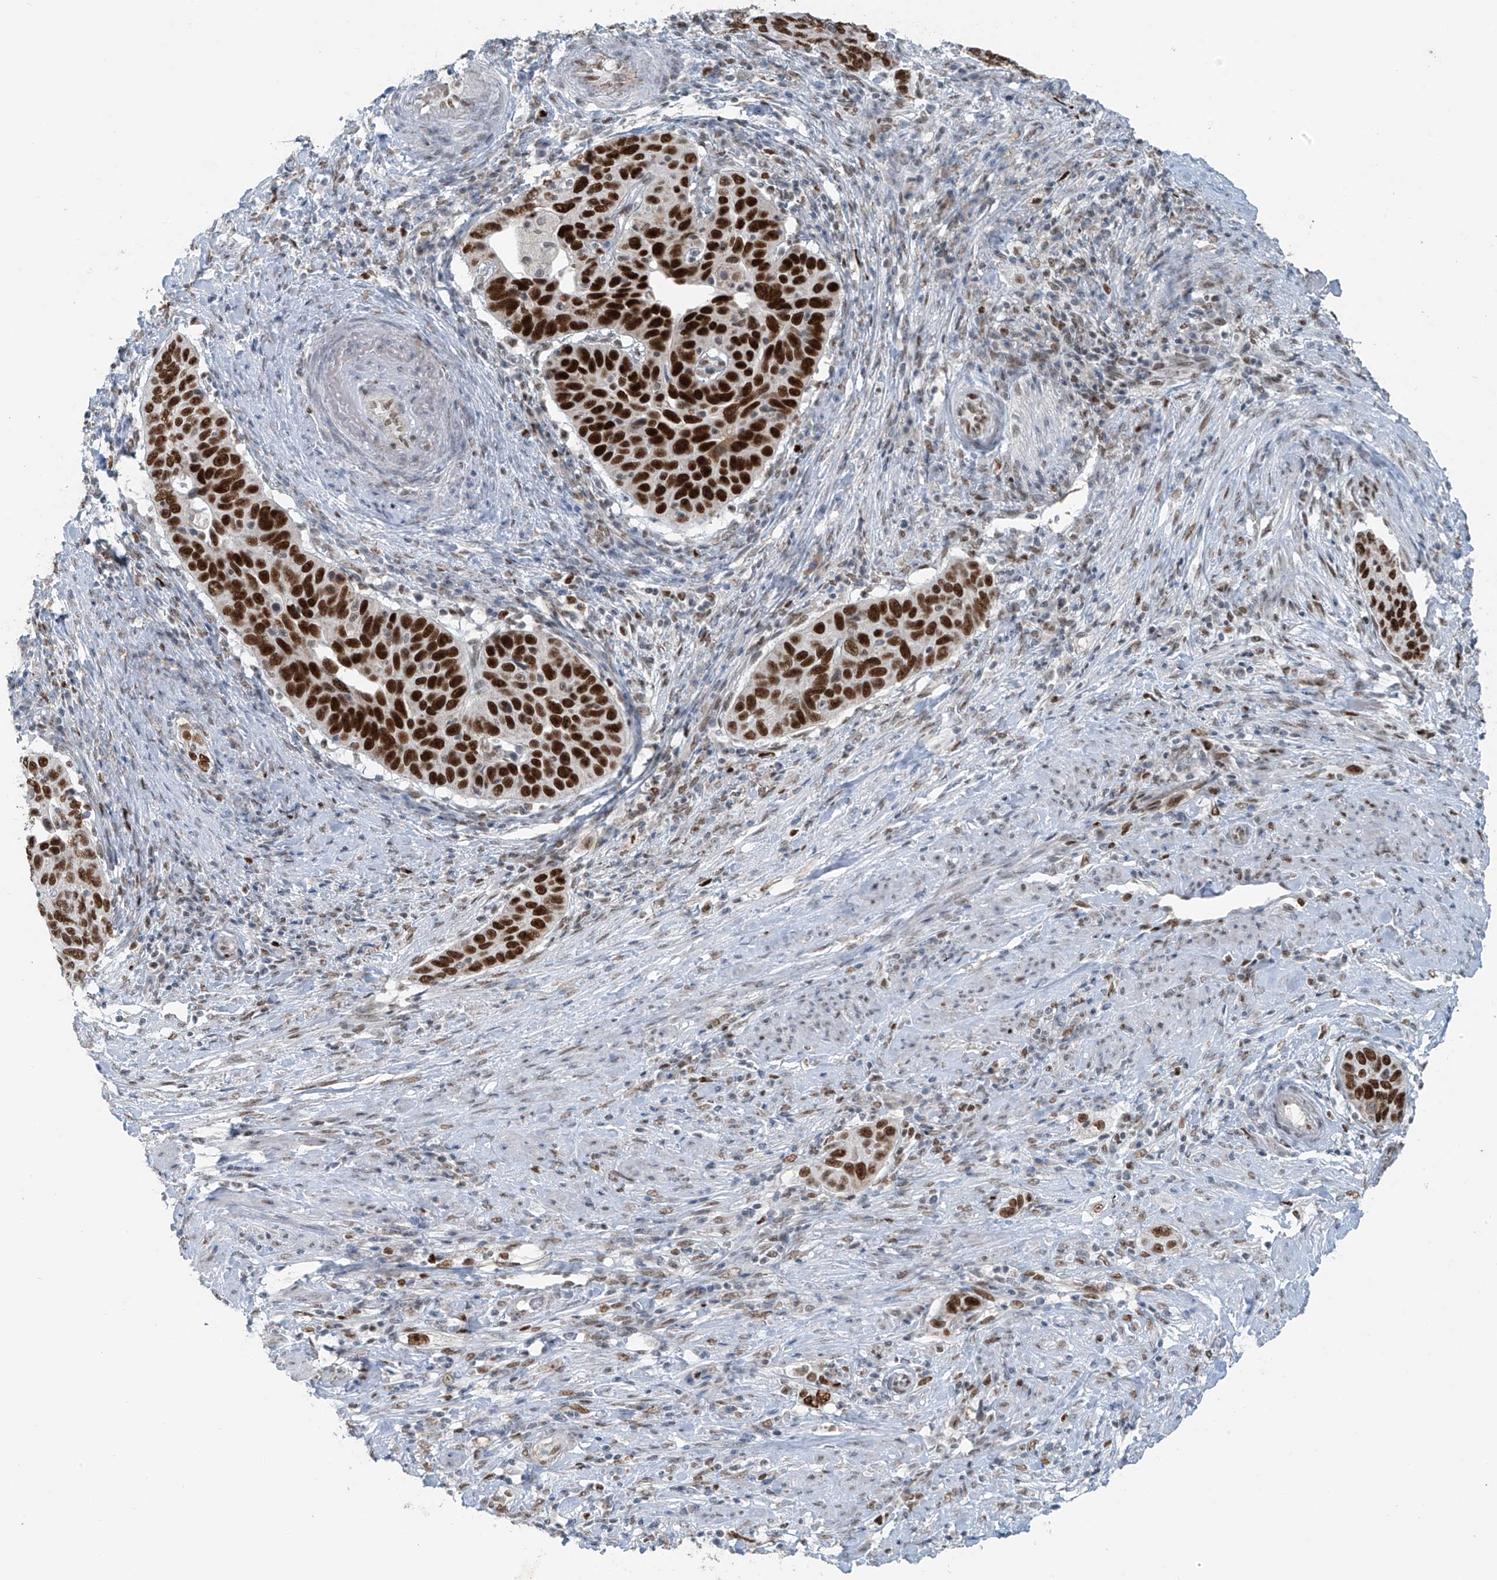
{"staining": {"intensity": "strong", "quantity": ">75%", "location": "nuclear"}, "tissue": "cervical cancer", "cell_type": "Tumor cells", "image_type": "cancer", "snomed": [{"axis": "morphology", "description": "Squamous cell carcinoma, NOS"}, {"axis": "topography", "description": "Cervix"}], "caption": "Human cervical squamous cell carcinoma stained with a brown dye reveals strong nuclear positive staining in approximately >75% of tumor cells.", "gene": "WRNIP1", "patient": {"sex": "female", "age": 60}}